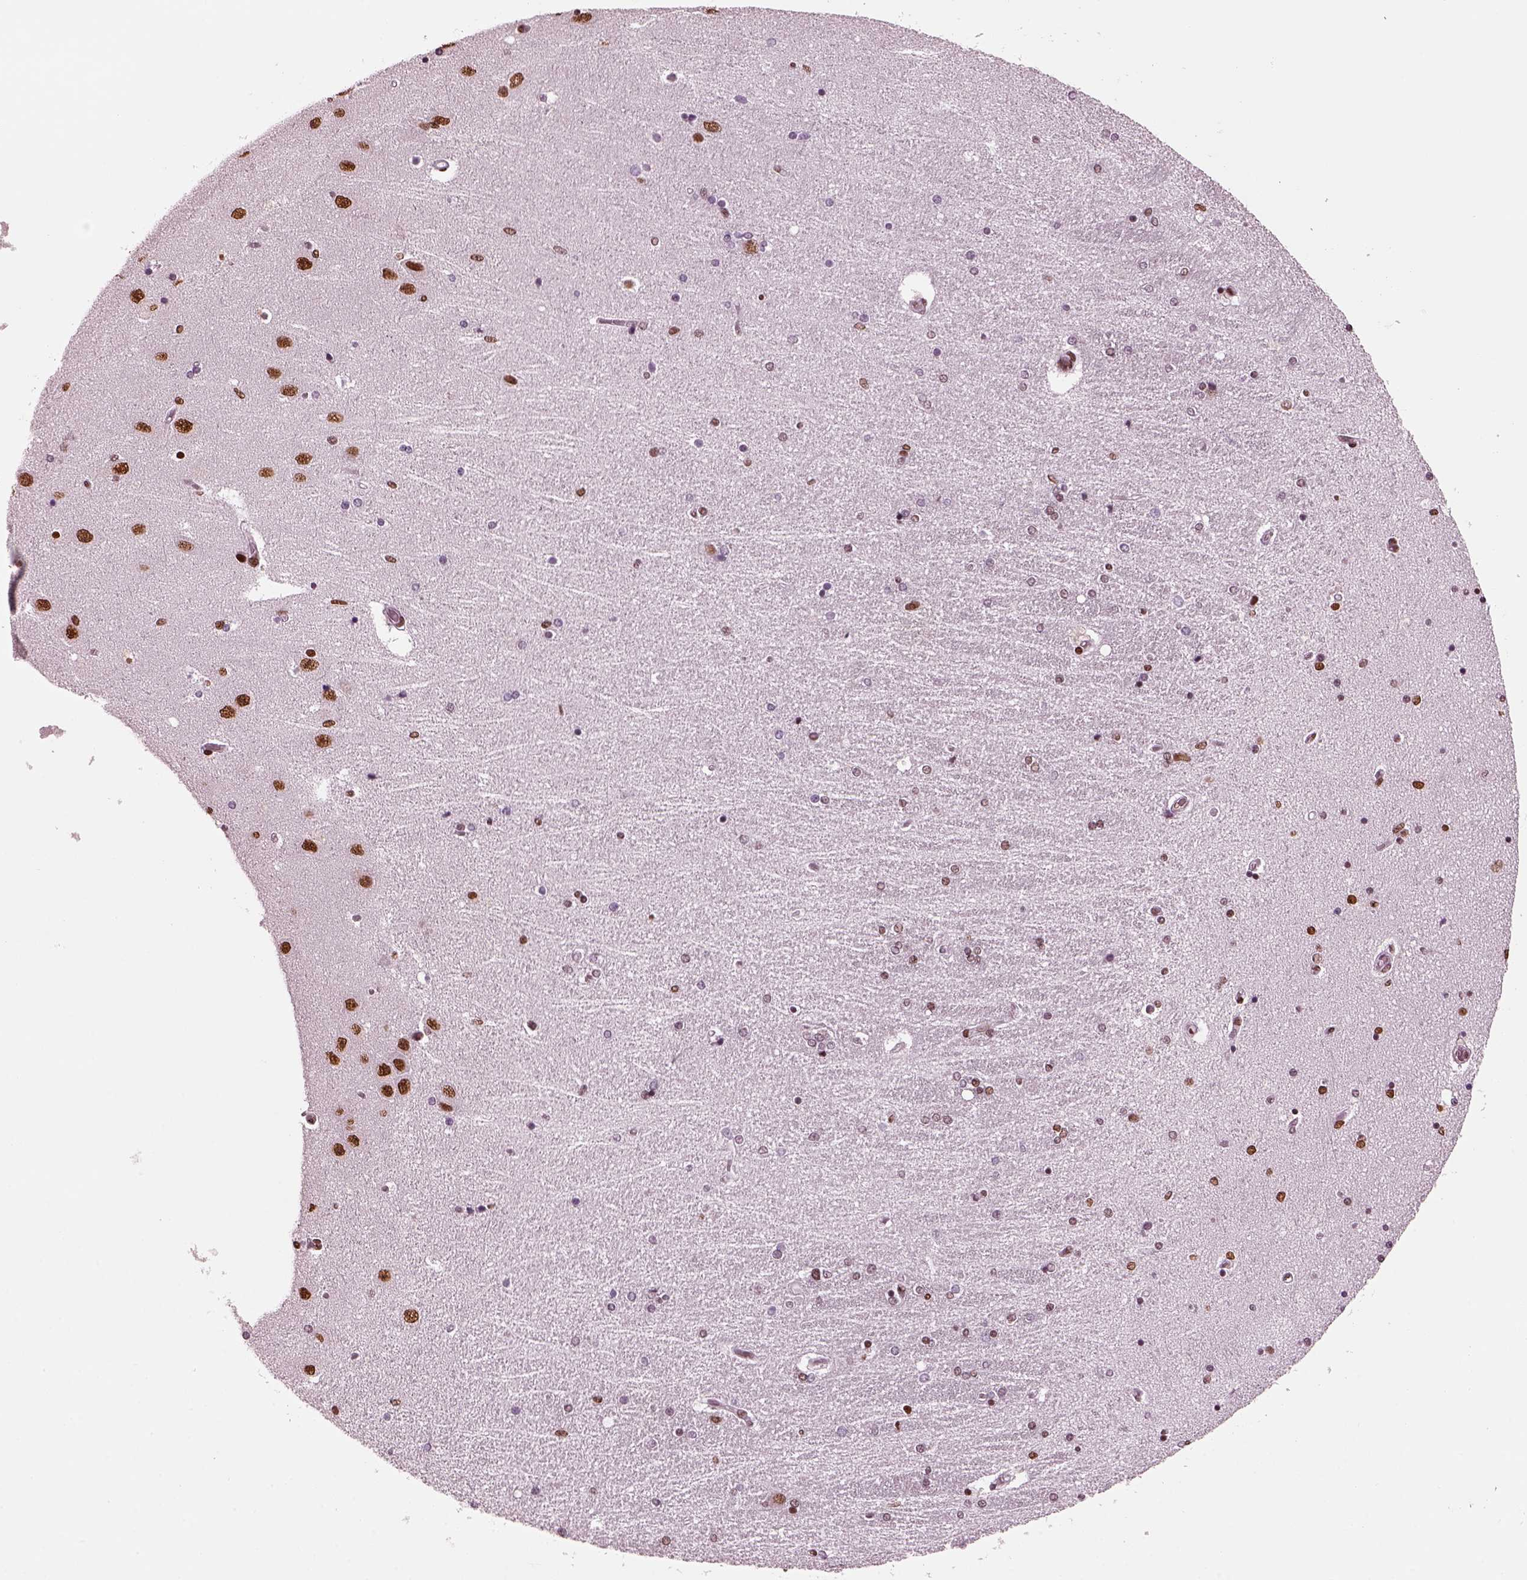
{"staining": {"intensity": "strong", "quantity": ">75%", "location": "nuclear"}, "tissue": "hippocampus", "cell_type": "Glial cells", "image_type": "normal", "snomed": [{"axis": "morphology", "description": "Normal tissue, NOS"}, {"axis": "topography", "description": "Hippocampus"}], "caption": "Benign hippocampus demonstrates strong nuclear staining in about >75% of glial cells, visualized by immunohistochemistry. (IHC, brightfield microscopy, high magnification).", "gene": "CBFA2T3", "patient": {"sex": "female", "age": 54}}